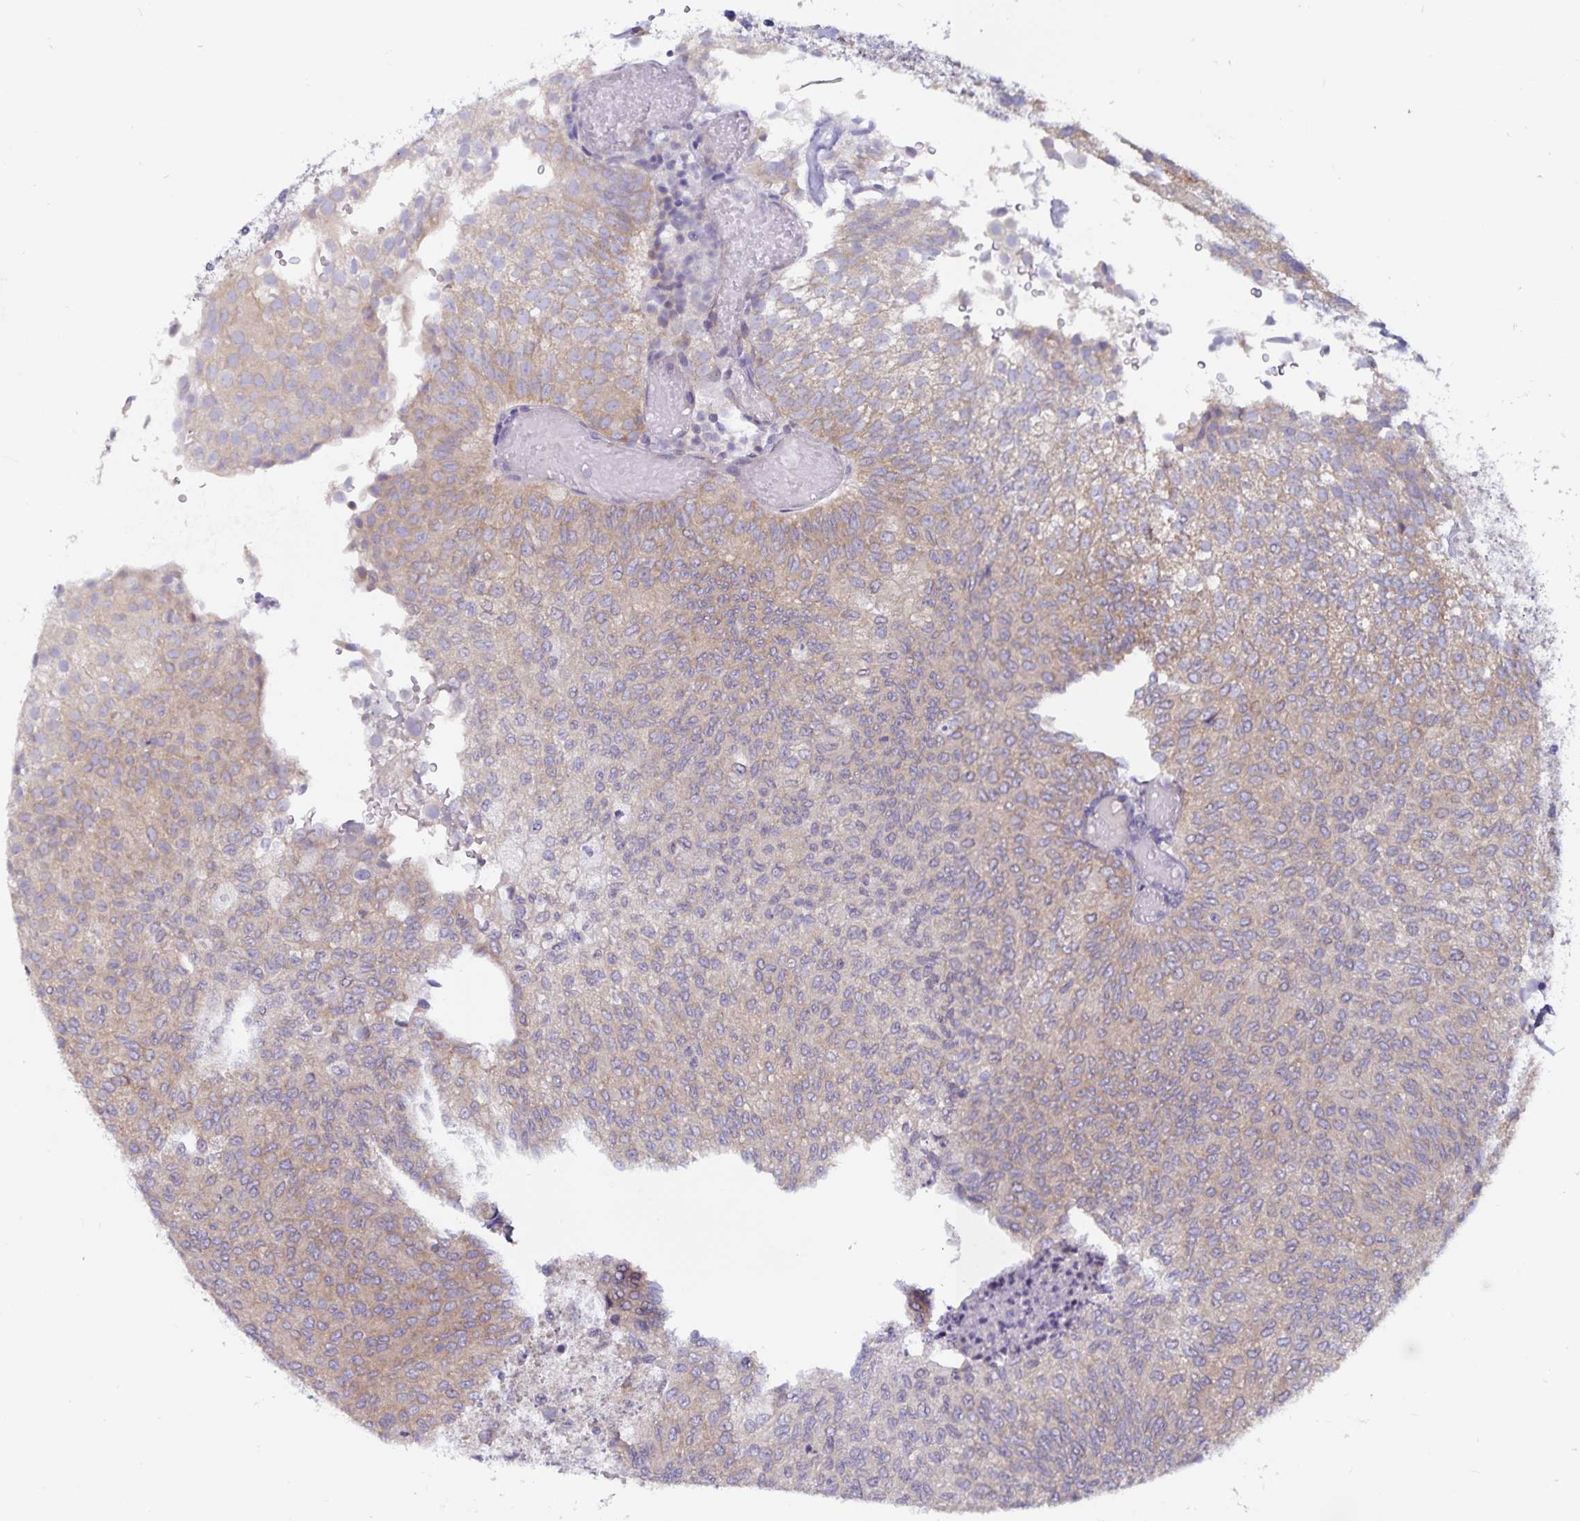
{"staining": {"intensity": "weak", "quantity": ">75%", "location": "cytoplasmic/membranous"}, "tissue": "urothelial cancer", "cell_type": "Tumor cells", "image_type": "cancer", "snomed": [{"axis": "morphology", "description": "Urothelial carcinoma, Low grade"}, {"axis": "topography", "description": "Urinary bladder"}], "caption": "Urothelial carcinoma (low-grade) stained with a brown dye shows weak cytoplasmic/membranous positive expression in about >75% of tumor cells.", "gene": "FAM120A", "patient": {"sex": "male", "age": 78}}